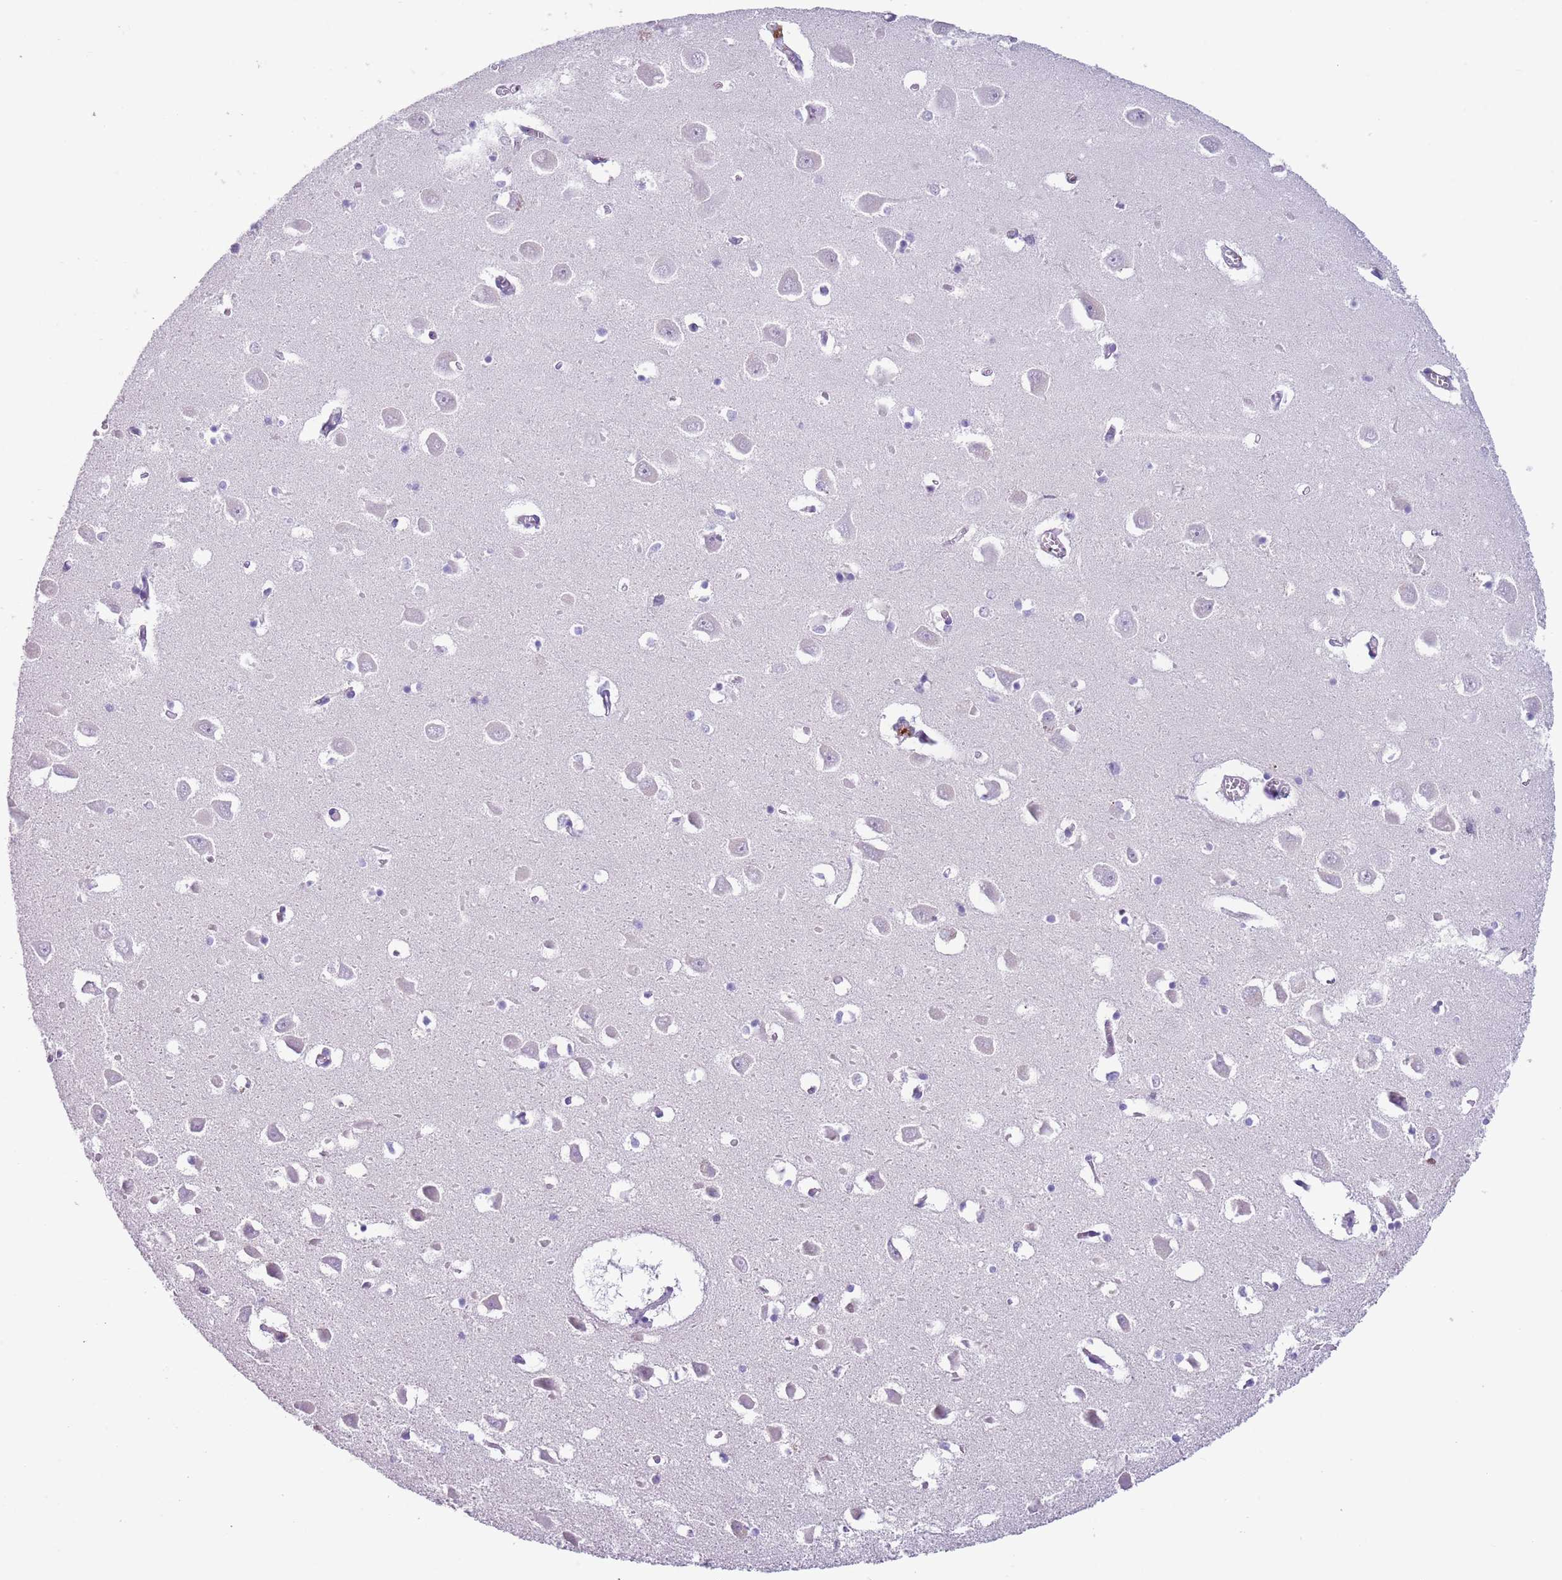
{"staining": {"intensity": "negative", "quantity": "none", "location": "none"}, "tissue": "hippocampus", "cell_type": "Glial cells", "image_type": "normal", "snomed": [{"axis": "morphology", "description": "Normal tissue, NOS"}, {"axis": "topography", "description": "Hippocampus"}], "caption": "This is a photomicrograph of IHC staining of unremarkable hippocampus, which shows no positivity in glial cells. Brightfield microscopy of IHC stained with DAB (3,3'-diaminobenzidine) (brown) and hematoxylin (blue), captured at high magnification.", "gene": "CFH", "patient": {"sex": "male", "age": 70}}